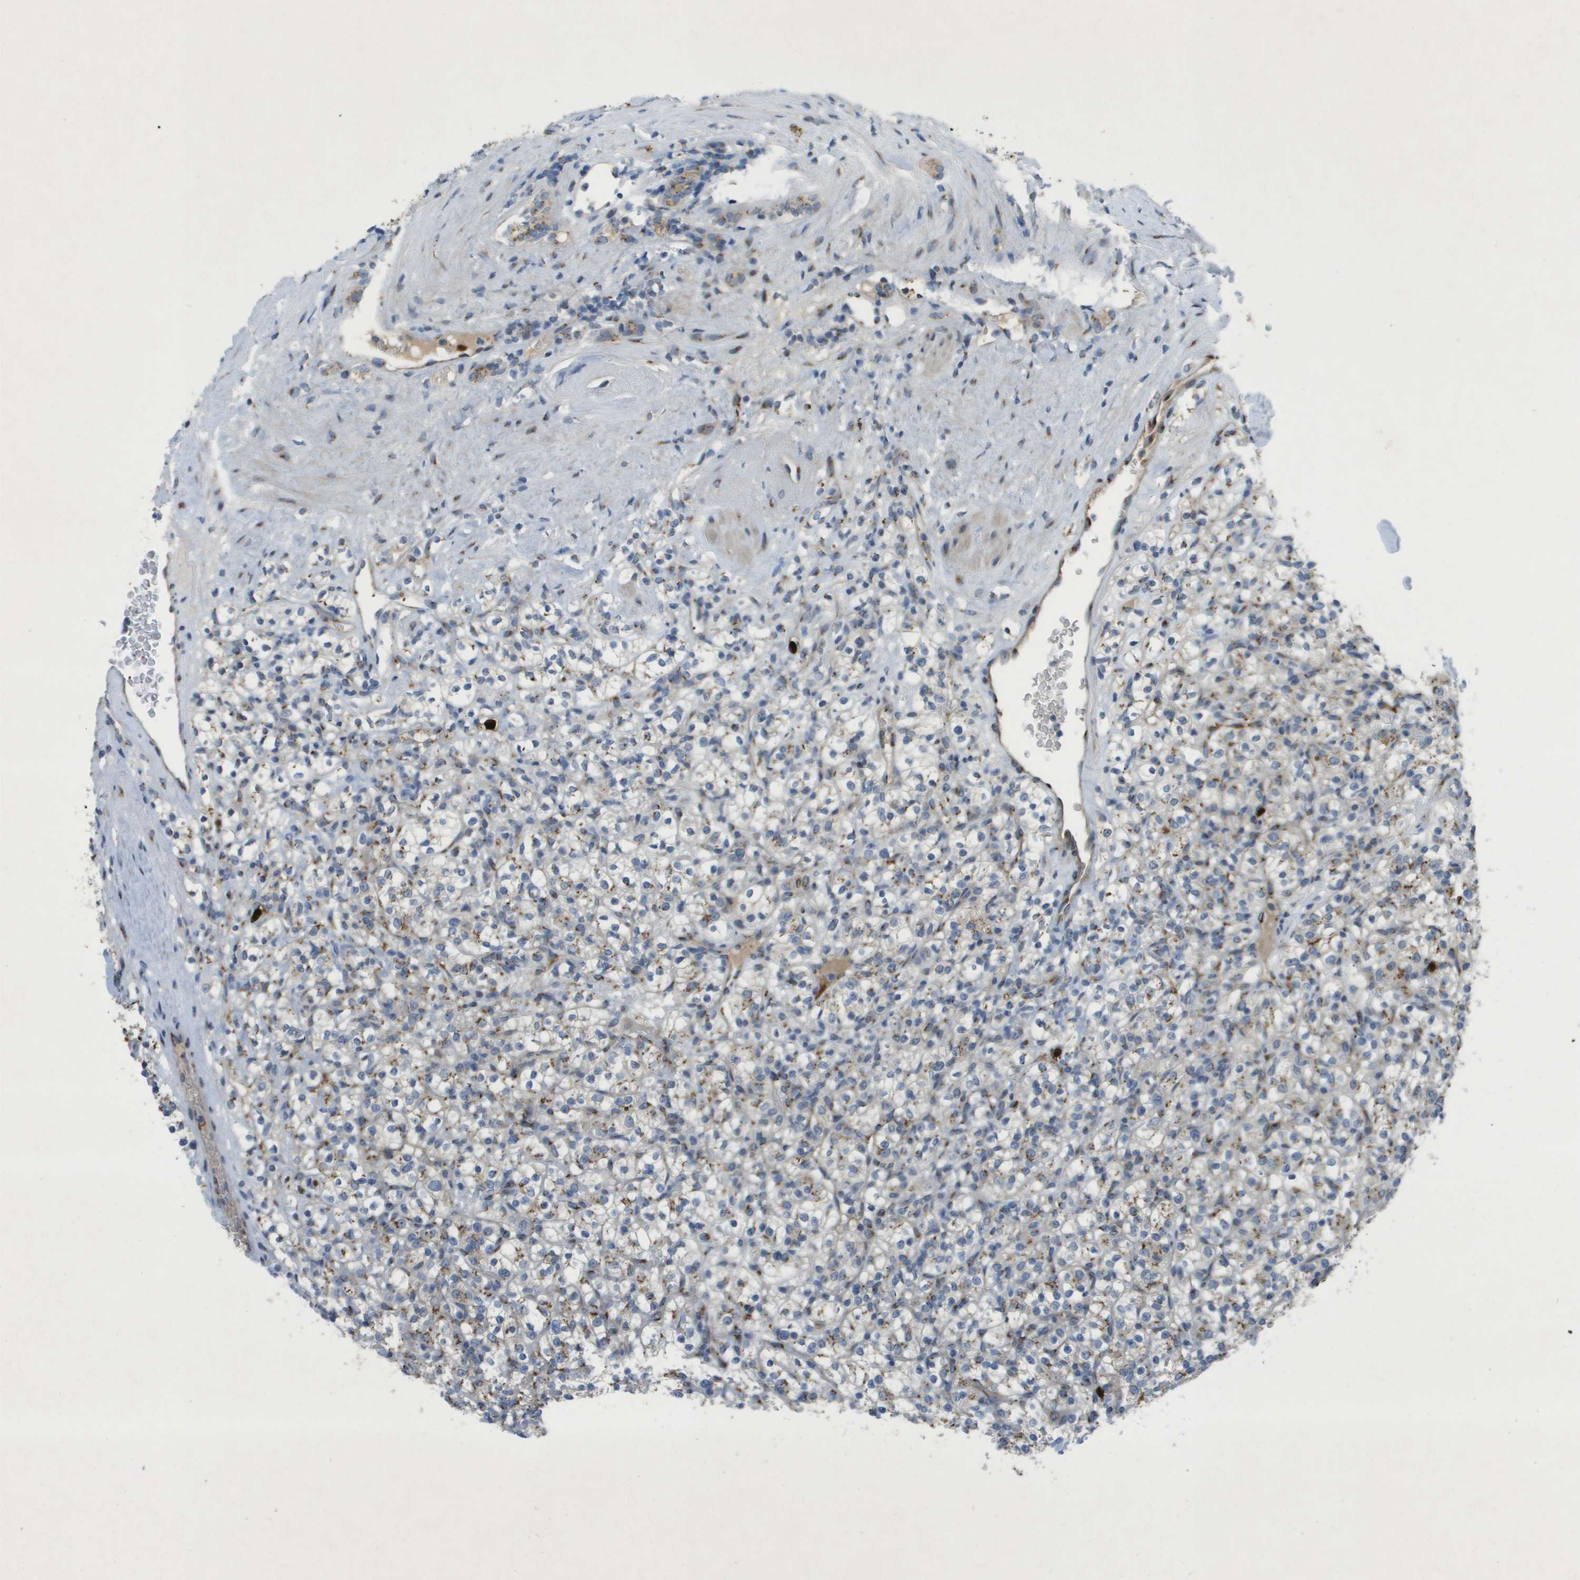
{"staining": {"intensity": "moderate", "quantity": "<25%", "location": "cytoplasmic/membranous"}, "tissue": "renal cancer", "cell_type": "Tumor cells", "image_type": "cancer", "snomed": [{"axis": "morphology", "description": "Normal tissue, NOS"}, {"axis": "morphology", "description": "Adenocarcinoma, NOS"}, {"axis": "topography", "description": "Kidney"}], "caption": "Renal cancer tissue reveals moderate cytoplasmic/membranous positivity in approximately <25% of tumor cells, visualized by immunohistochemistry.", "gene": "QSOX2", "patient": {"sex": "female", "age": 72}}